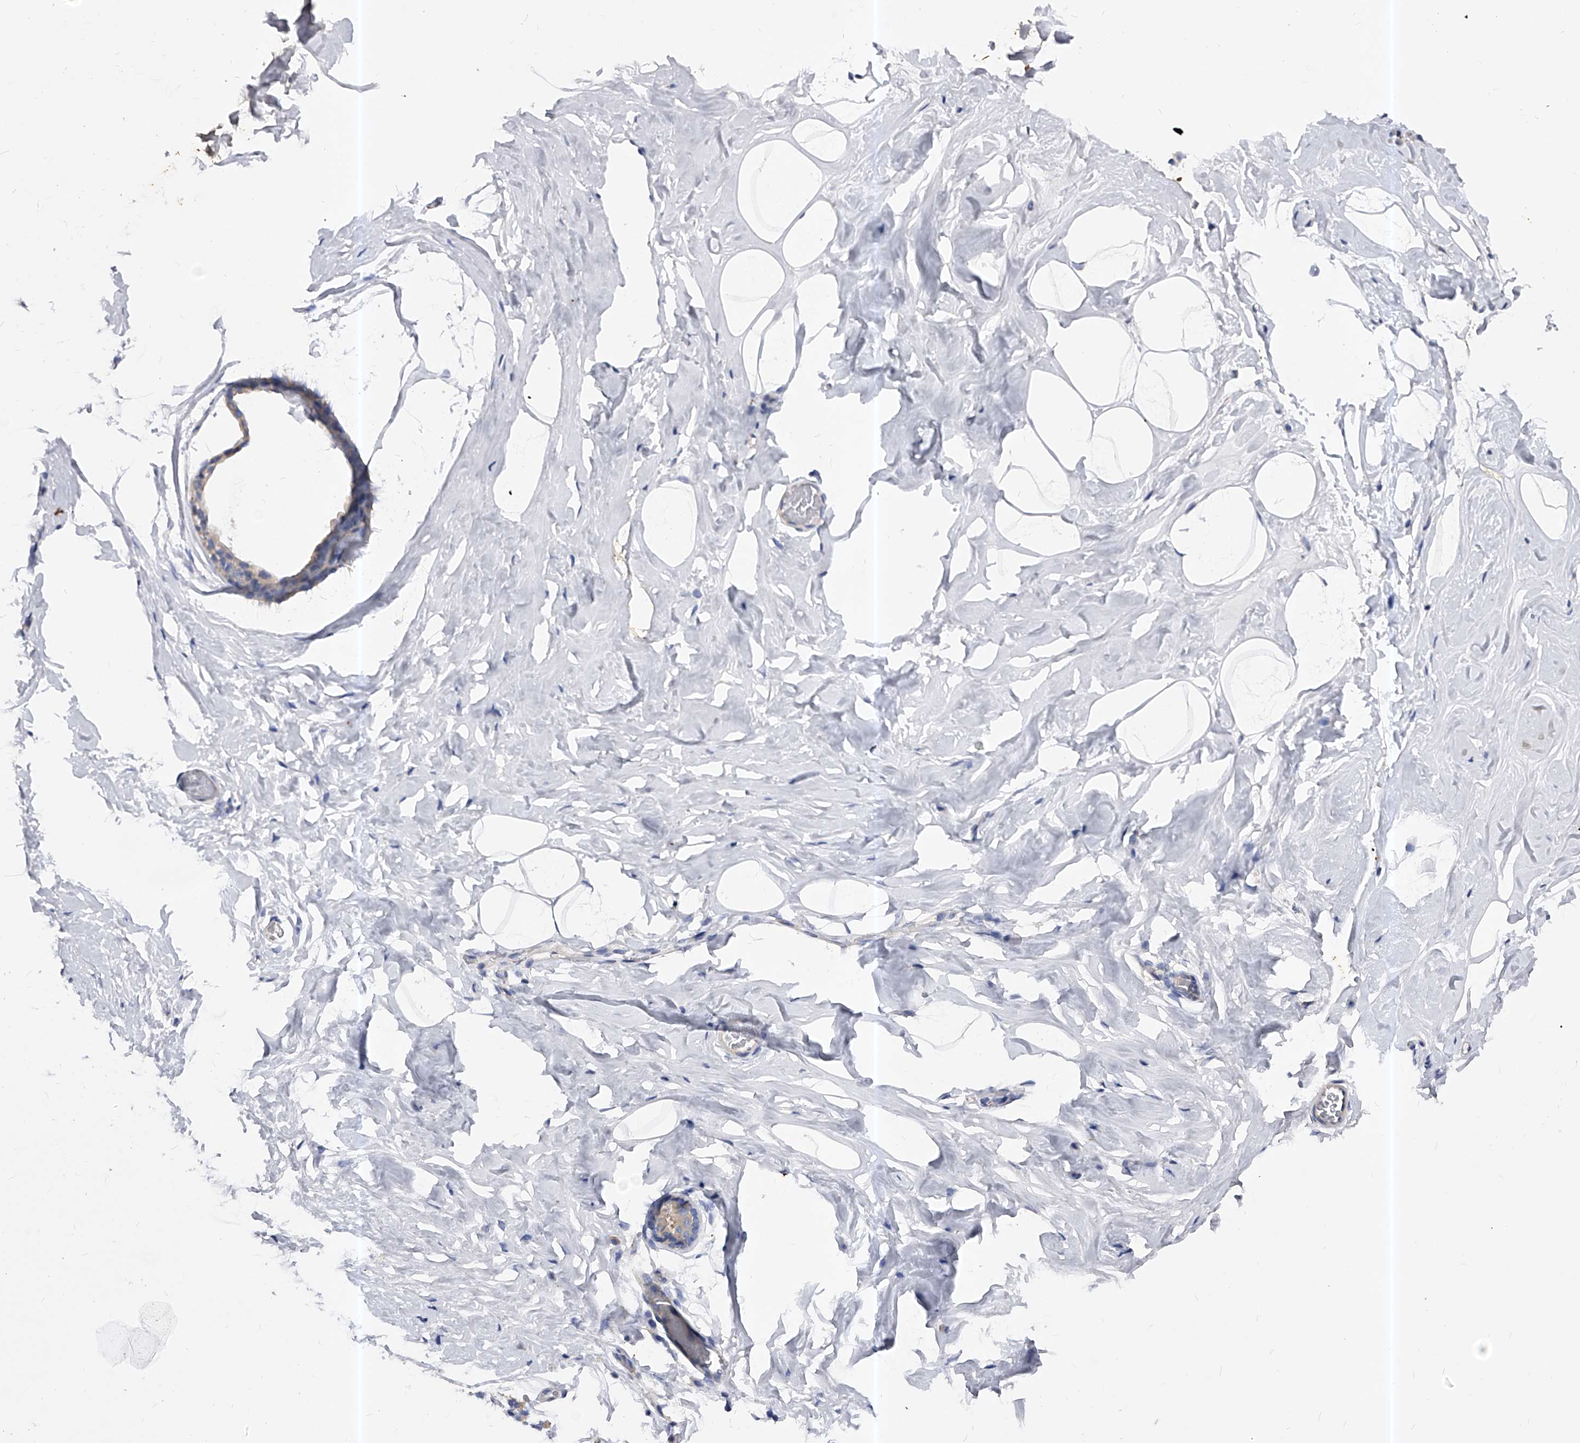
{"staining": {"intensity": "moderate", "quantity": "<25%", "location": "cytoplasmic/membranous"}, "tissue": "adipose tissue", "cell_type": "Adipocytes", "image_type": "normal", "snomed": [{"axis": "morphology", "description": "Normal tissue, NOS"}, {"axis": "morphology", "description": "Fibrosis, NOS"}, {"axis": "topography", "description": "Breast"}, {"axis": "topography", "description": "Adipose tissue"}], "caption": "Brown immunohistochemical staining in benign human adipose tissue reveals moderate cytoplasmic/membranous expression in approximately <25% of adipocytes. (DAB (3,3'-diaminobenzidine) IHC with brightfield microscopy, high magnification).", "gene": "PPP5C", "patient": {"sex": "female", "age": 39}}